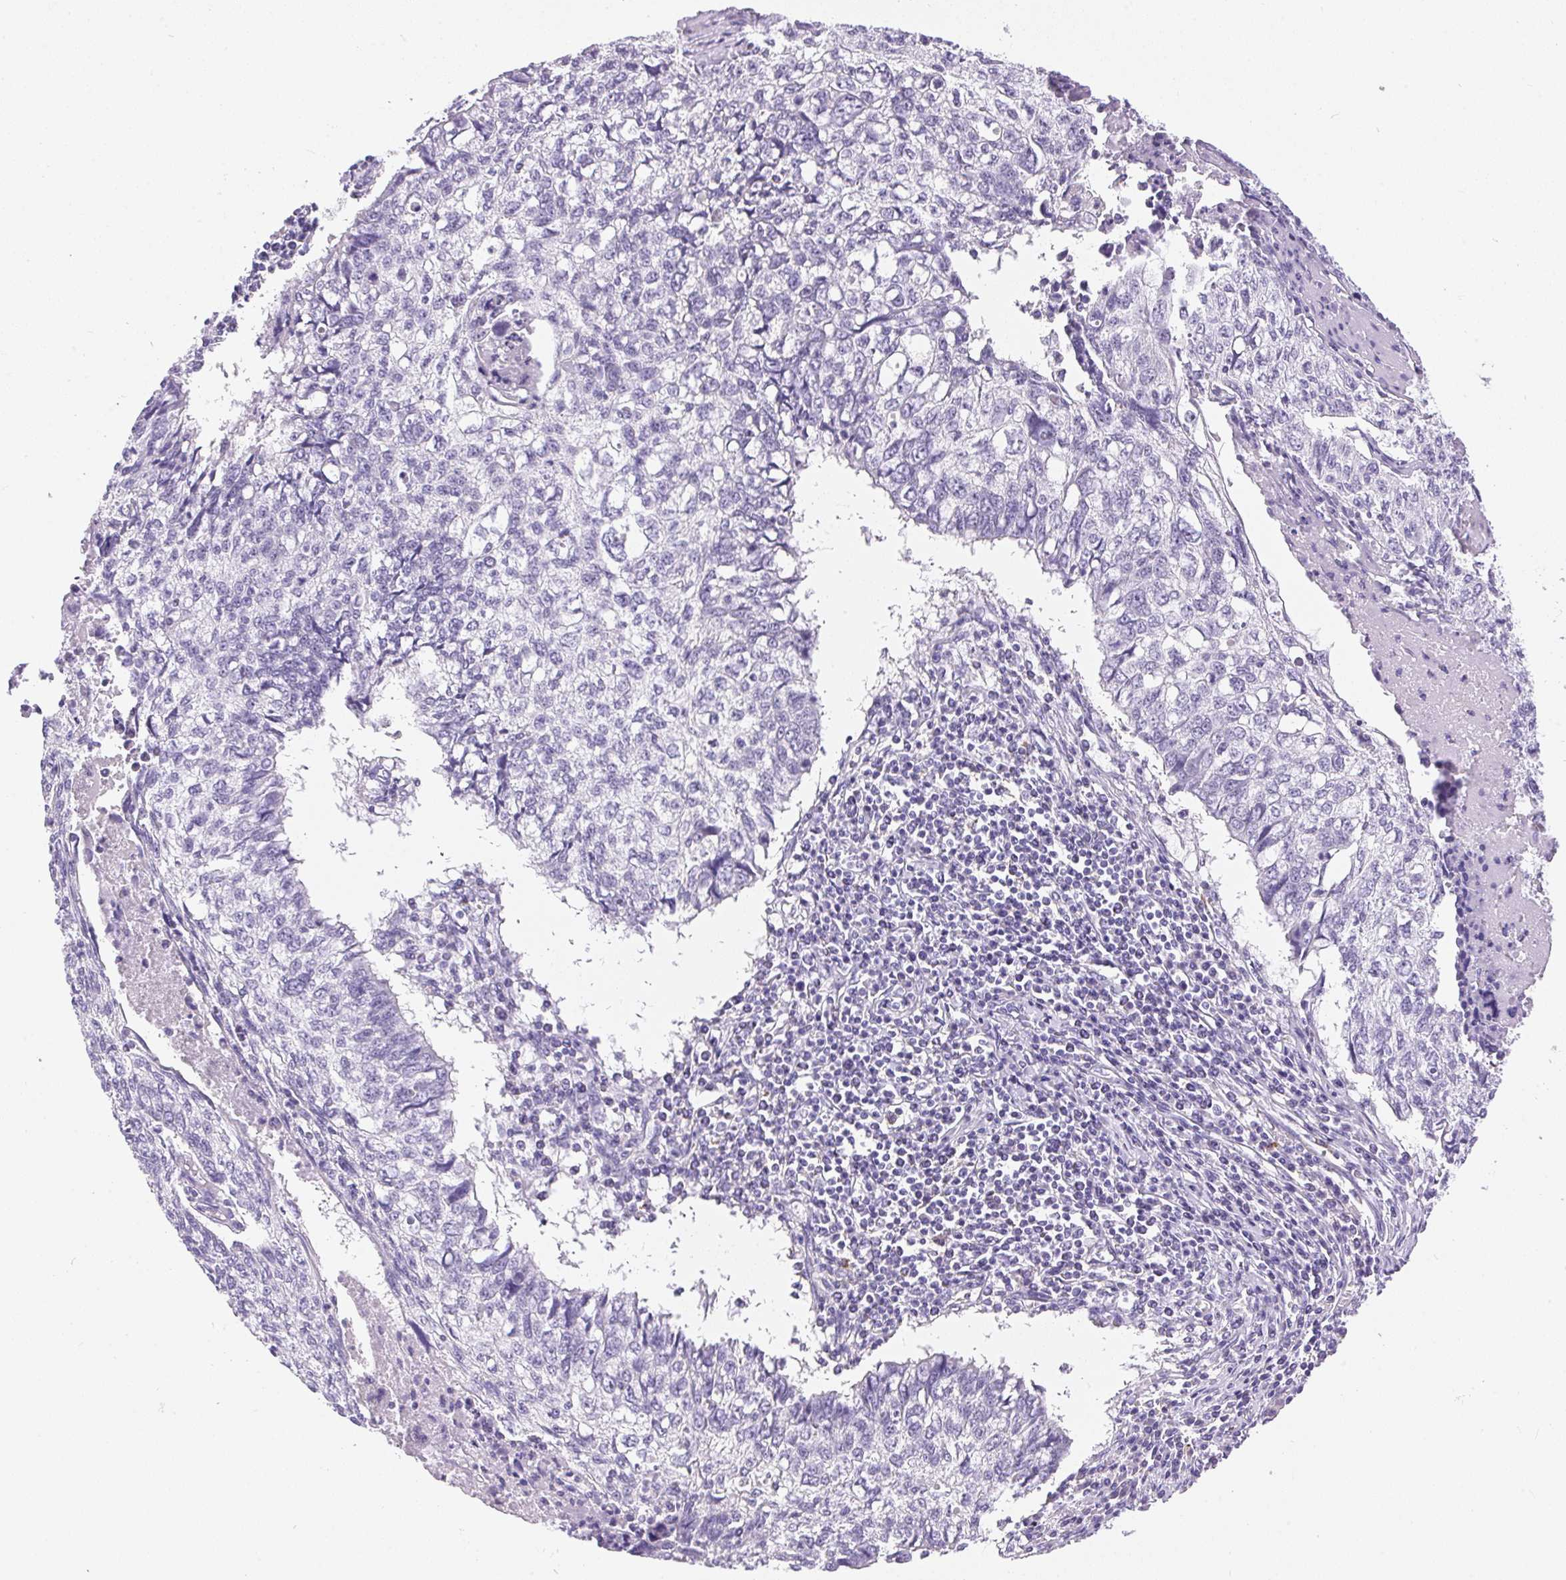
{"staining": {"intensity": "negative", "quantity": "none", "location": "none"}, "tissue": "lung cancer", "cell_type": "Tumor cells", "image_type": "cancer", "snomed": [{"axis": "morphology", "description": "Normal morphology"}, {"axis": "morphology", "description": "Aneuploidy"}, {"axis": "morphology", "description": "Squamous cell carcinoma, NOS"}, {"axis": "topography", "description": "Lymph node"}, {"axis": "topography", "description": "Lung"}], "caption": "DAB immunohistochemical staining of lung cancer demonstrates no significant positivity in tumor cells. (Brightfield microscopy of DAB (3,3'-diaminobenzidine) immunohistochemistry at high magnification).", "gene": "PNLIPRP3", "patient": {"sex": "female", "age": 76}}